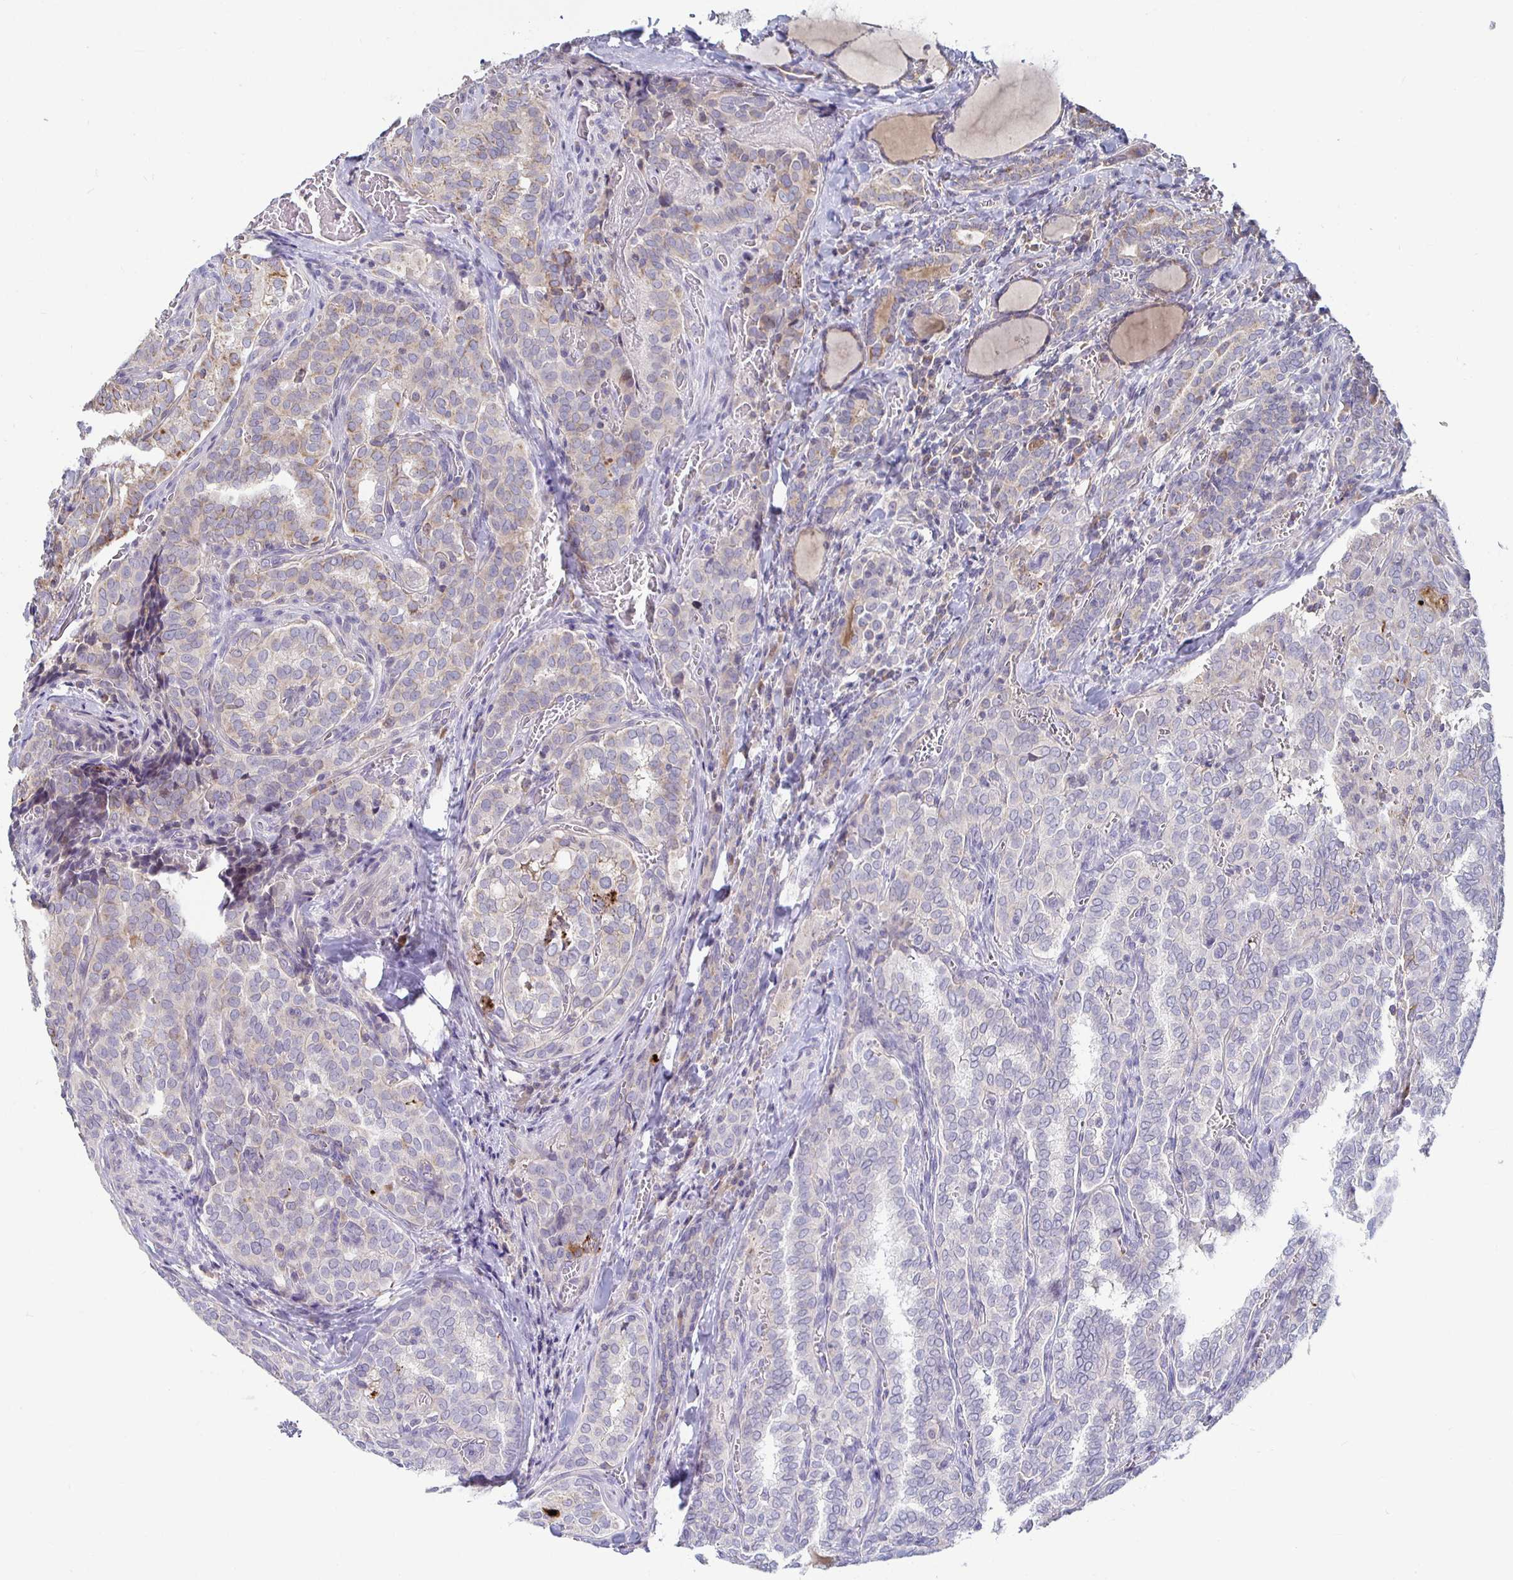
{"staining": {"intensity": "strong", "quantity": "<25%", "location": "cytoplasmic/membranous"}, "tissue": "thyroid cancer", "cell_type": "Tumor cells", "image_type": "cancer", "snomed": [{"axis": "morphology", "description": "Papillary adenocarcinoma, NOS"}, {"axis": "topography", "description": "Thyroid gland"}], "caption": "IHC image of neoplastic tissue: thyroid cancer (papillary adenocarcinoma) stained using immunohistochemistry displays medium levels of strong protein expression localized specifically in the cytoplasmic/membranous of tumor cells, appearing as a cytoplasmic/membranous brown color.", "gene": "RNF144B", "patient": {"sex": "female", "age": 30}}